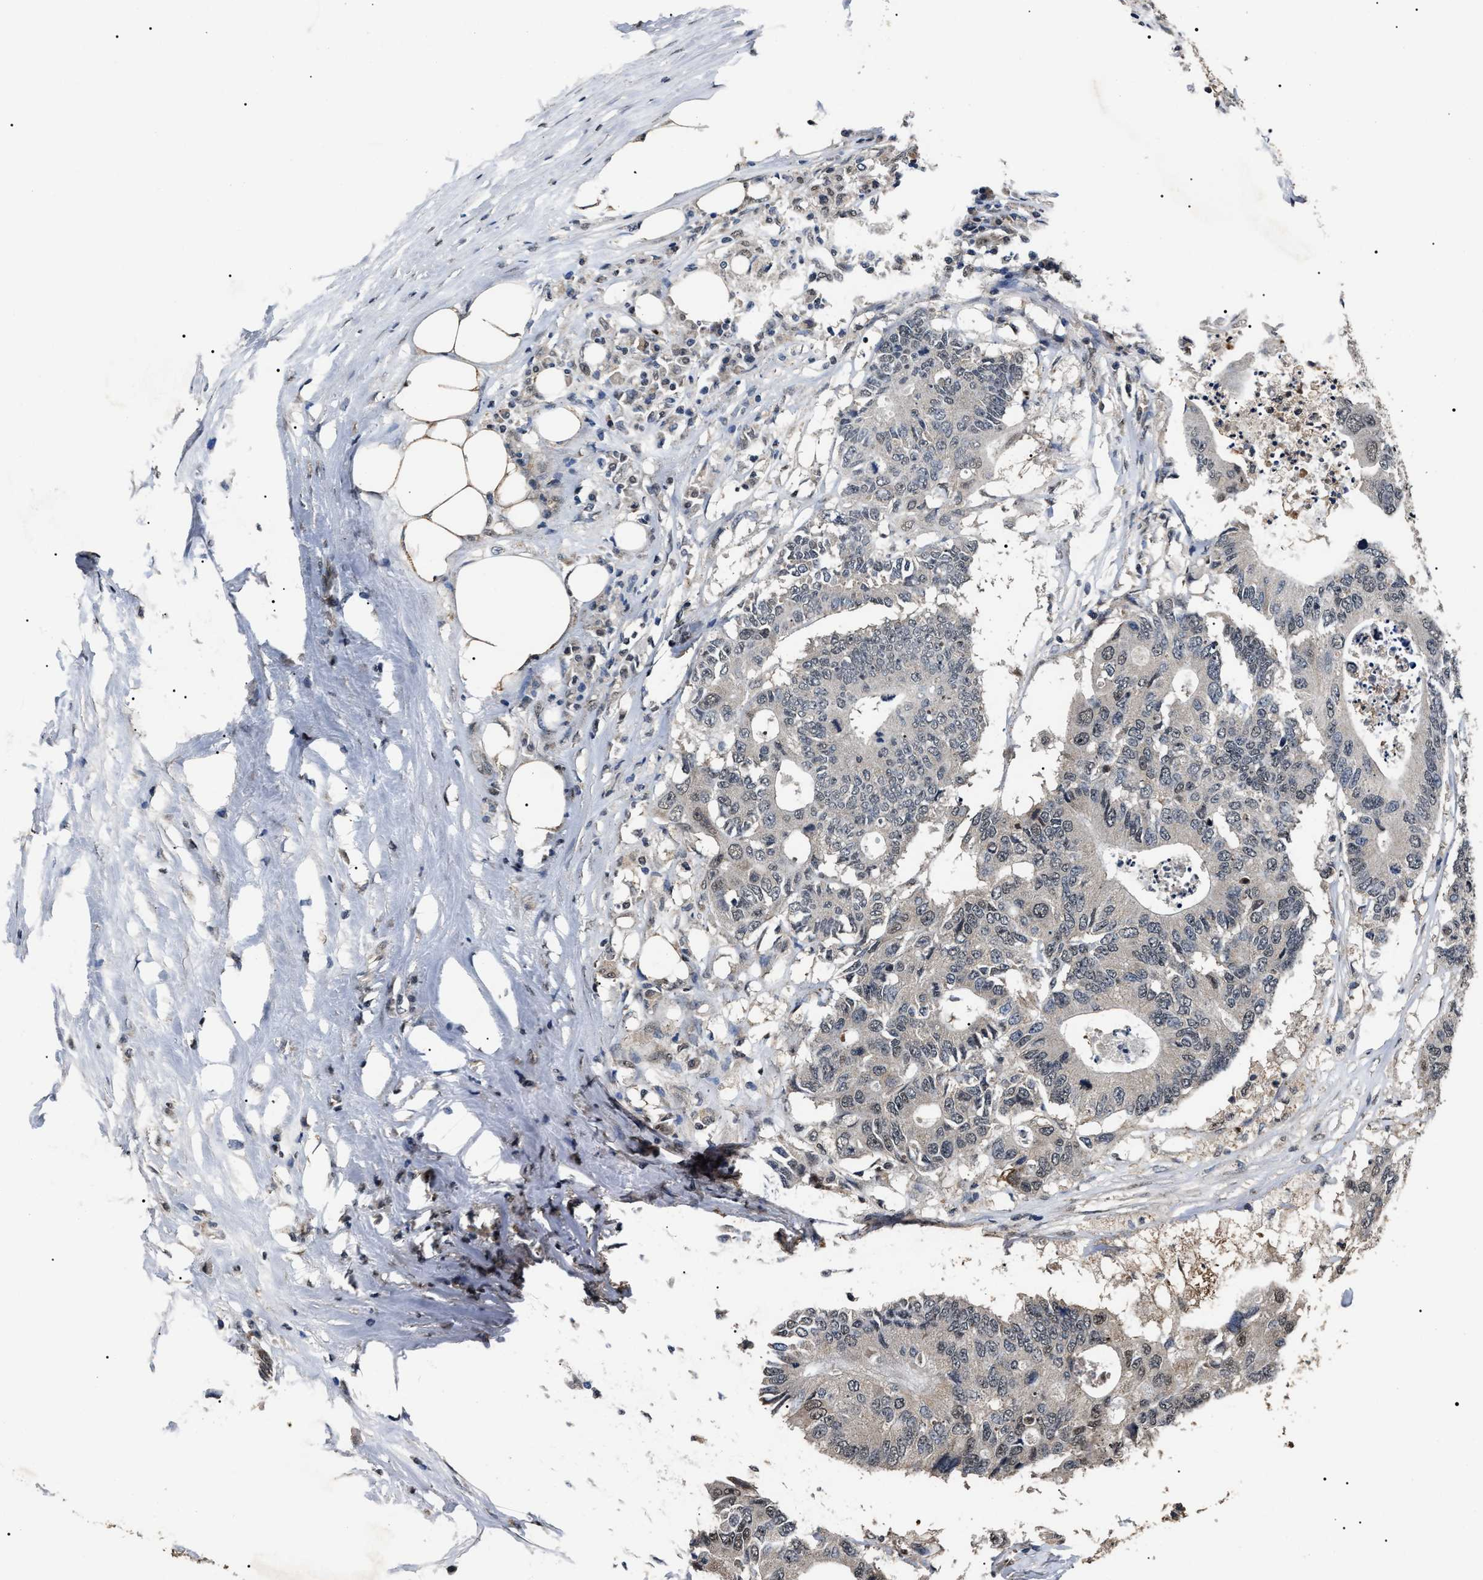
{"staining": {"intensity": "weak", "quantity": "<25%", "location": "nuclear"}, "tissue": "colorectal cancer", "cell_type": "Tumor cells", "image_type": "cancer", "snomed": [{"axis": "morphology", "description": "Adenocarcinoma, NOS"}, {"axis": "topography", "description": "Colon"}], "caption": "The photomicrograph demonstrates no significant staining in tumor cells of adenocarcinoma (colorectal).", "gene": "ANP32E", "patient": {"sex": "male", "age": 71}}